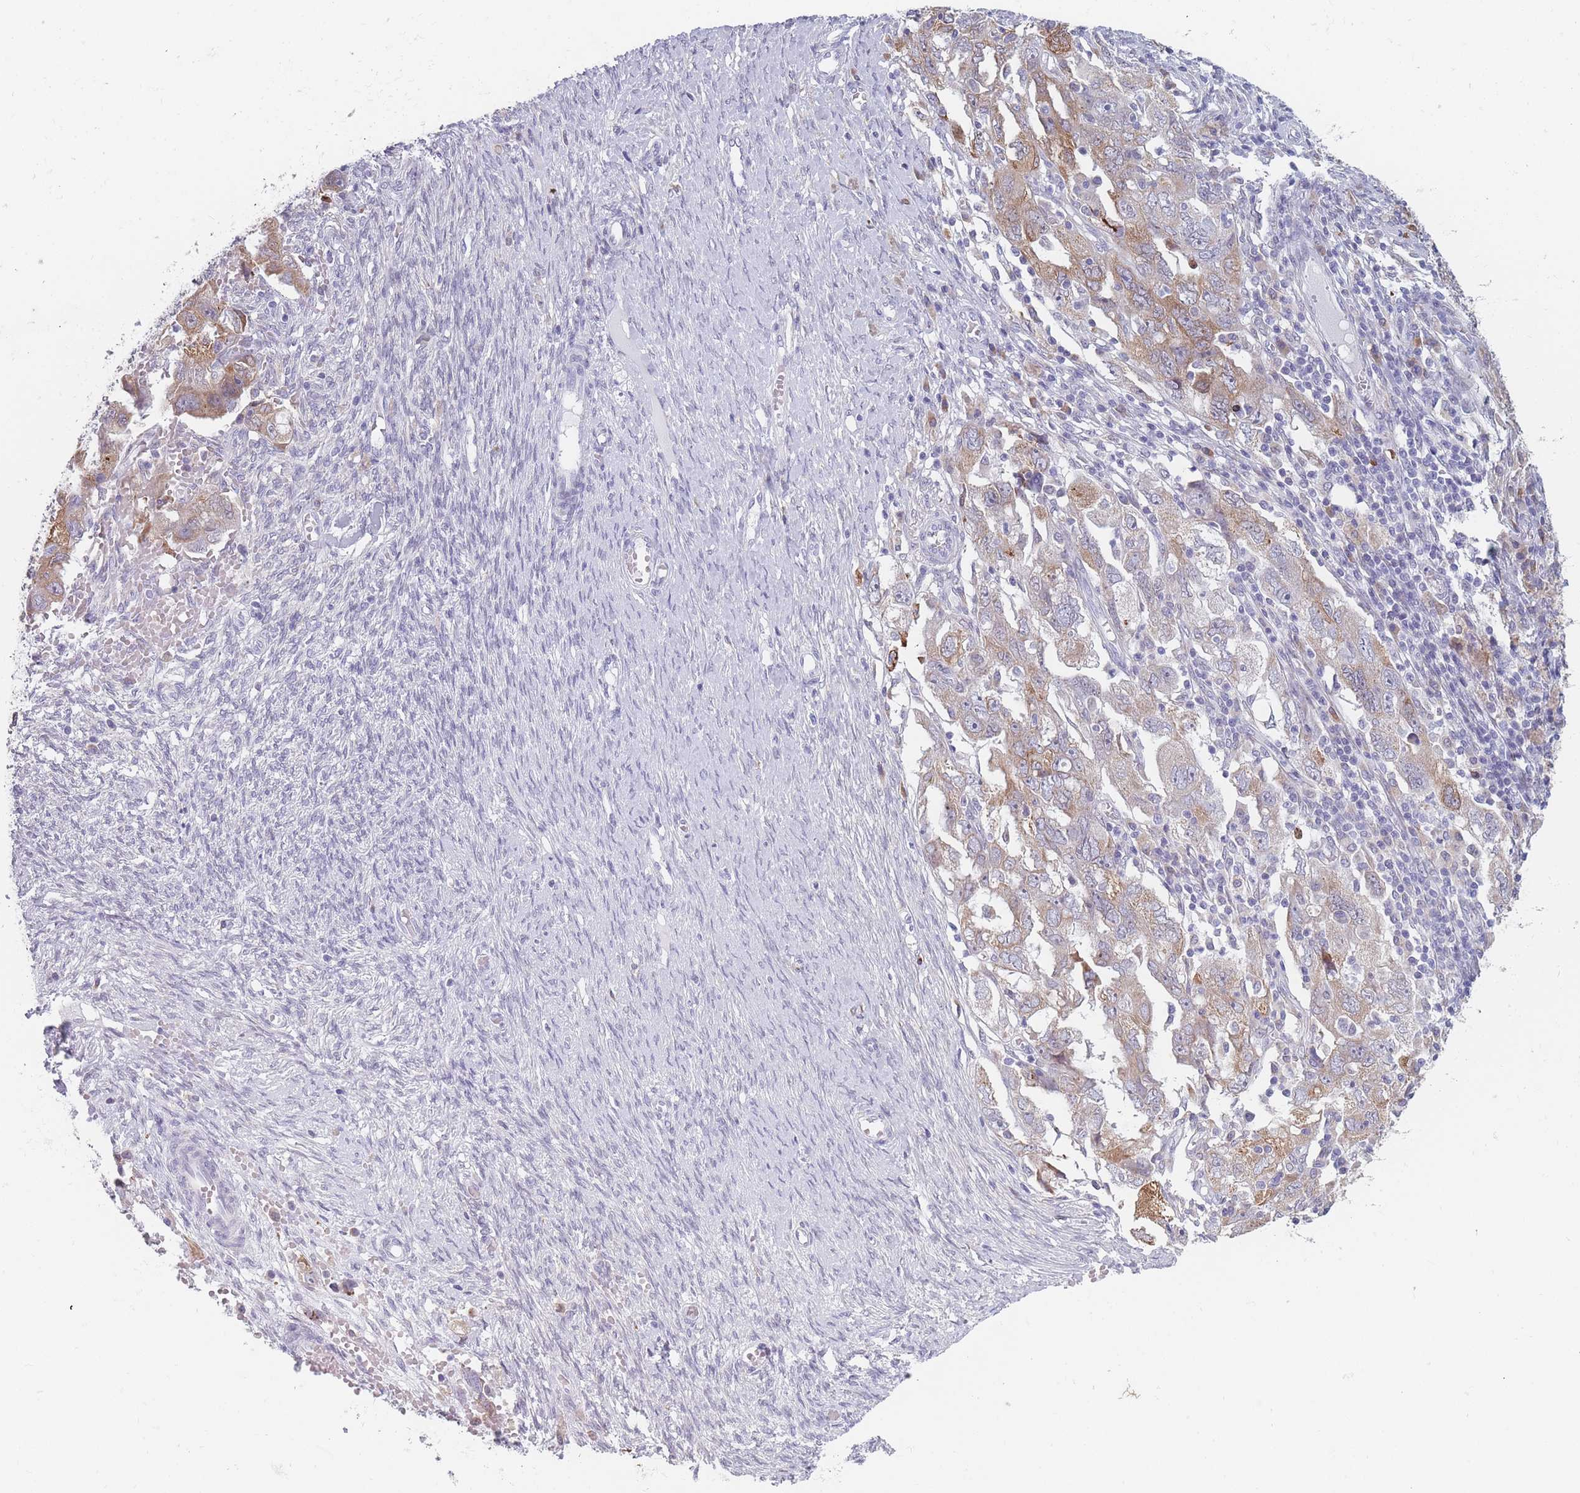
{"staining": {"intensity": "moderate", "quantity": "25%-75%", "location": "cytoplasmic/membranous"}, "tissue": "ovarian cancer", "cell_type": "Tumor cells", "image_type": "cancer", "snomed": [{"axis": "morphology", "description": "Carcinoma, NOS"}, {"axis": "morphology", "description": "Cystadenocarcinoma, serous, NOS"}, {"axis": "topography", "description": "Ovary"}], "caption": "Immunohistochemical staining of ovarian cancer reveals moderate cytoplasmic/membranous protein positivity in about 25%-75% of tumor cells. Immunohistochemistry (ihc) stains the protein of interest in brown and the nuclei are stained blue.", "gene": "TMED10", "patient": {"sex": "female", "age": 69}}